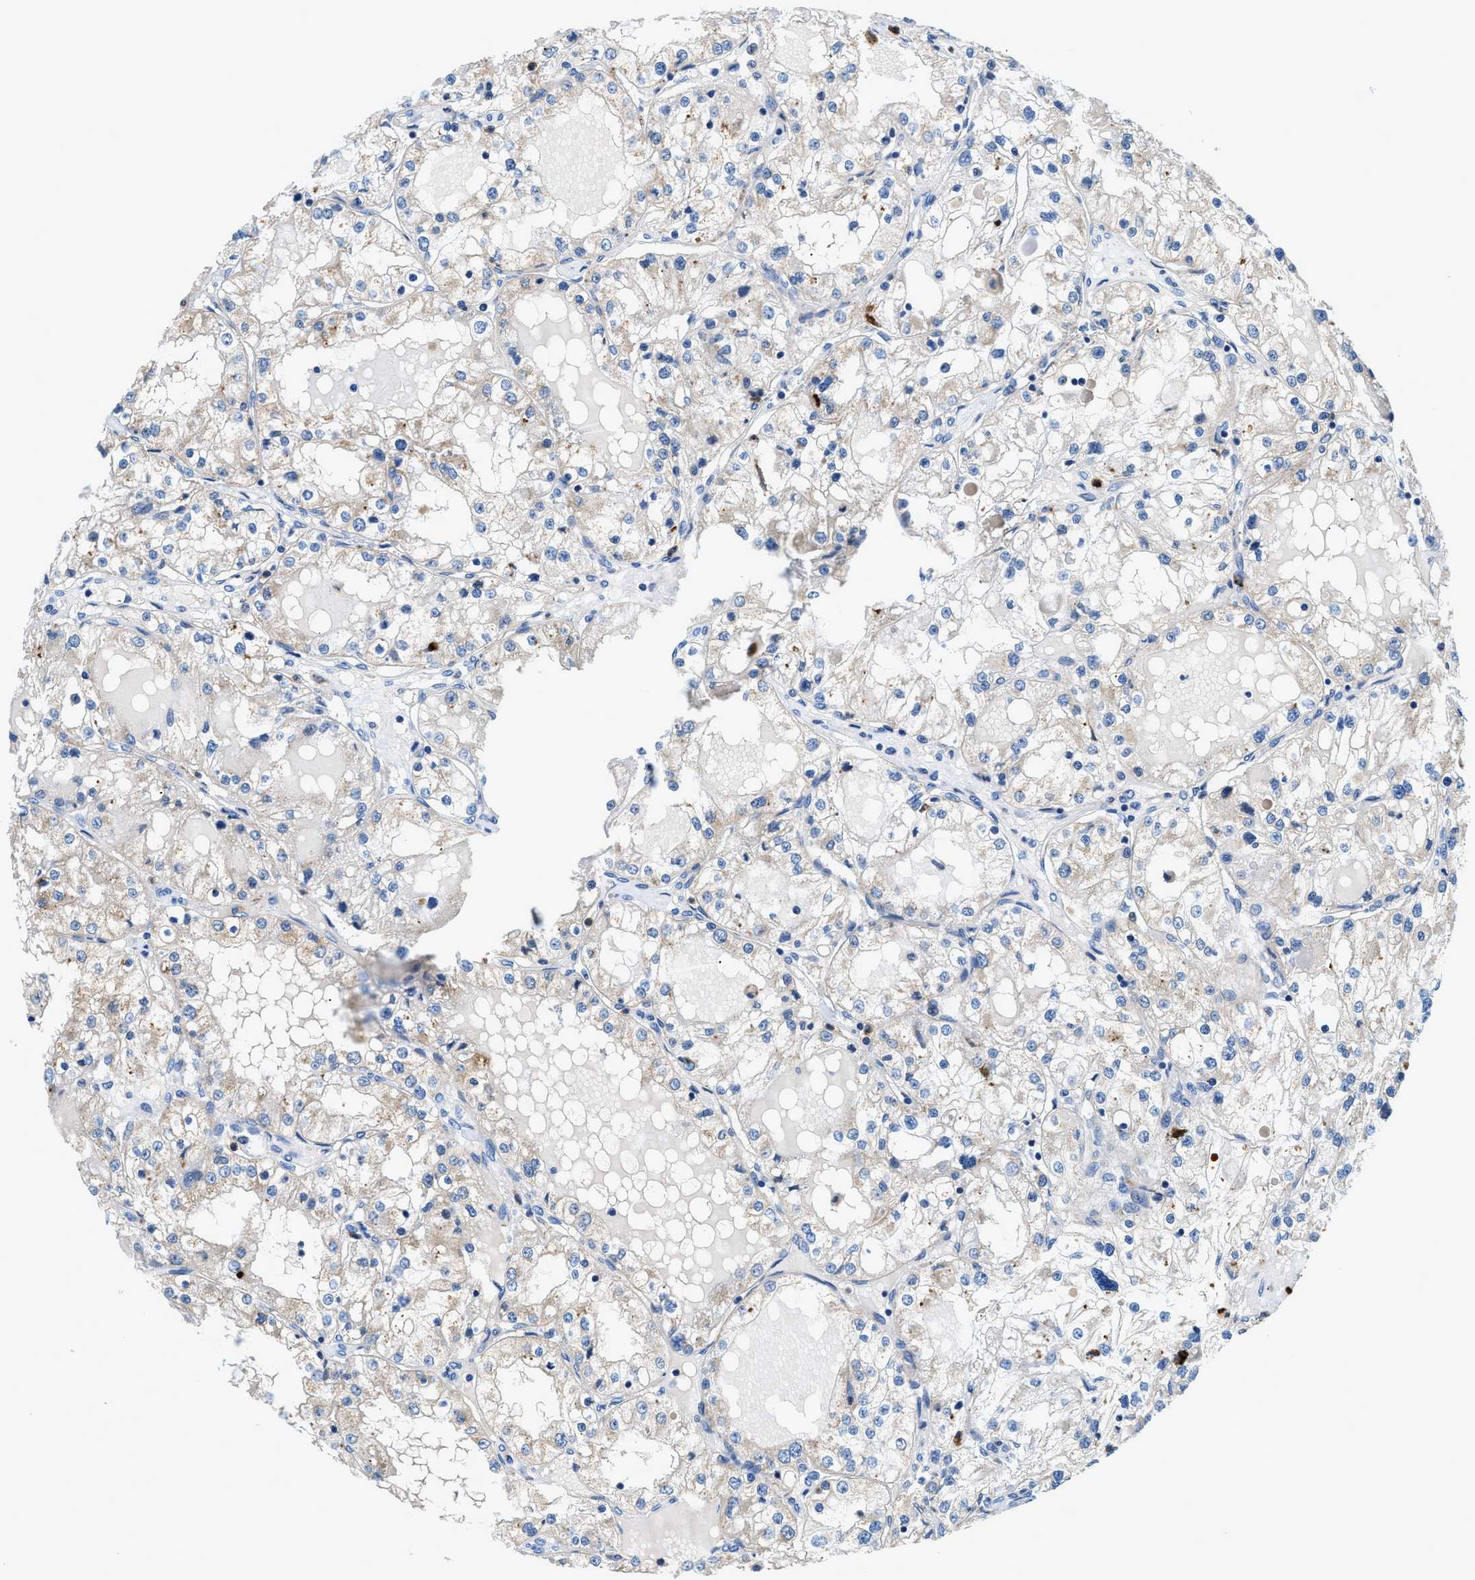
{"staining": {"intensity": "negative", "quantity": "none", "location": "none"}, "tissue": "renal cancer", "cell_type": "Tumor cells", "image_type": "cancer", "snomed": [{"axis": "morphology", "description": "Adenocarcinoma, NOS"}, {"axis": "topography", "description": "Kidney"}], "caption": "Immunohistochemical staining of adenocarcinoma (renal) demonstrates no significant expression in tumor cells.", "gene": "ADGRE3", "patient": {"sex": "male", "age": 68}}